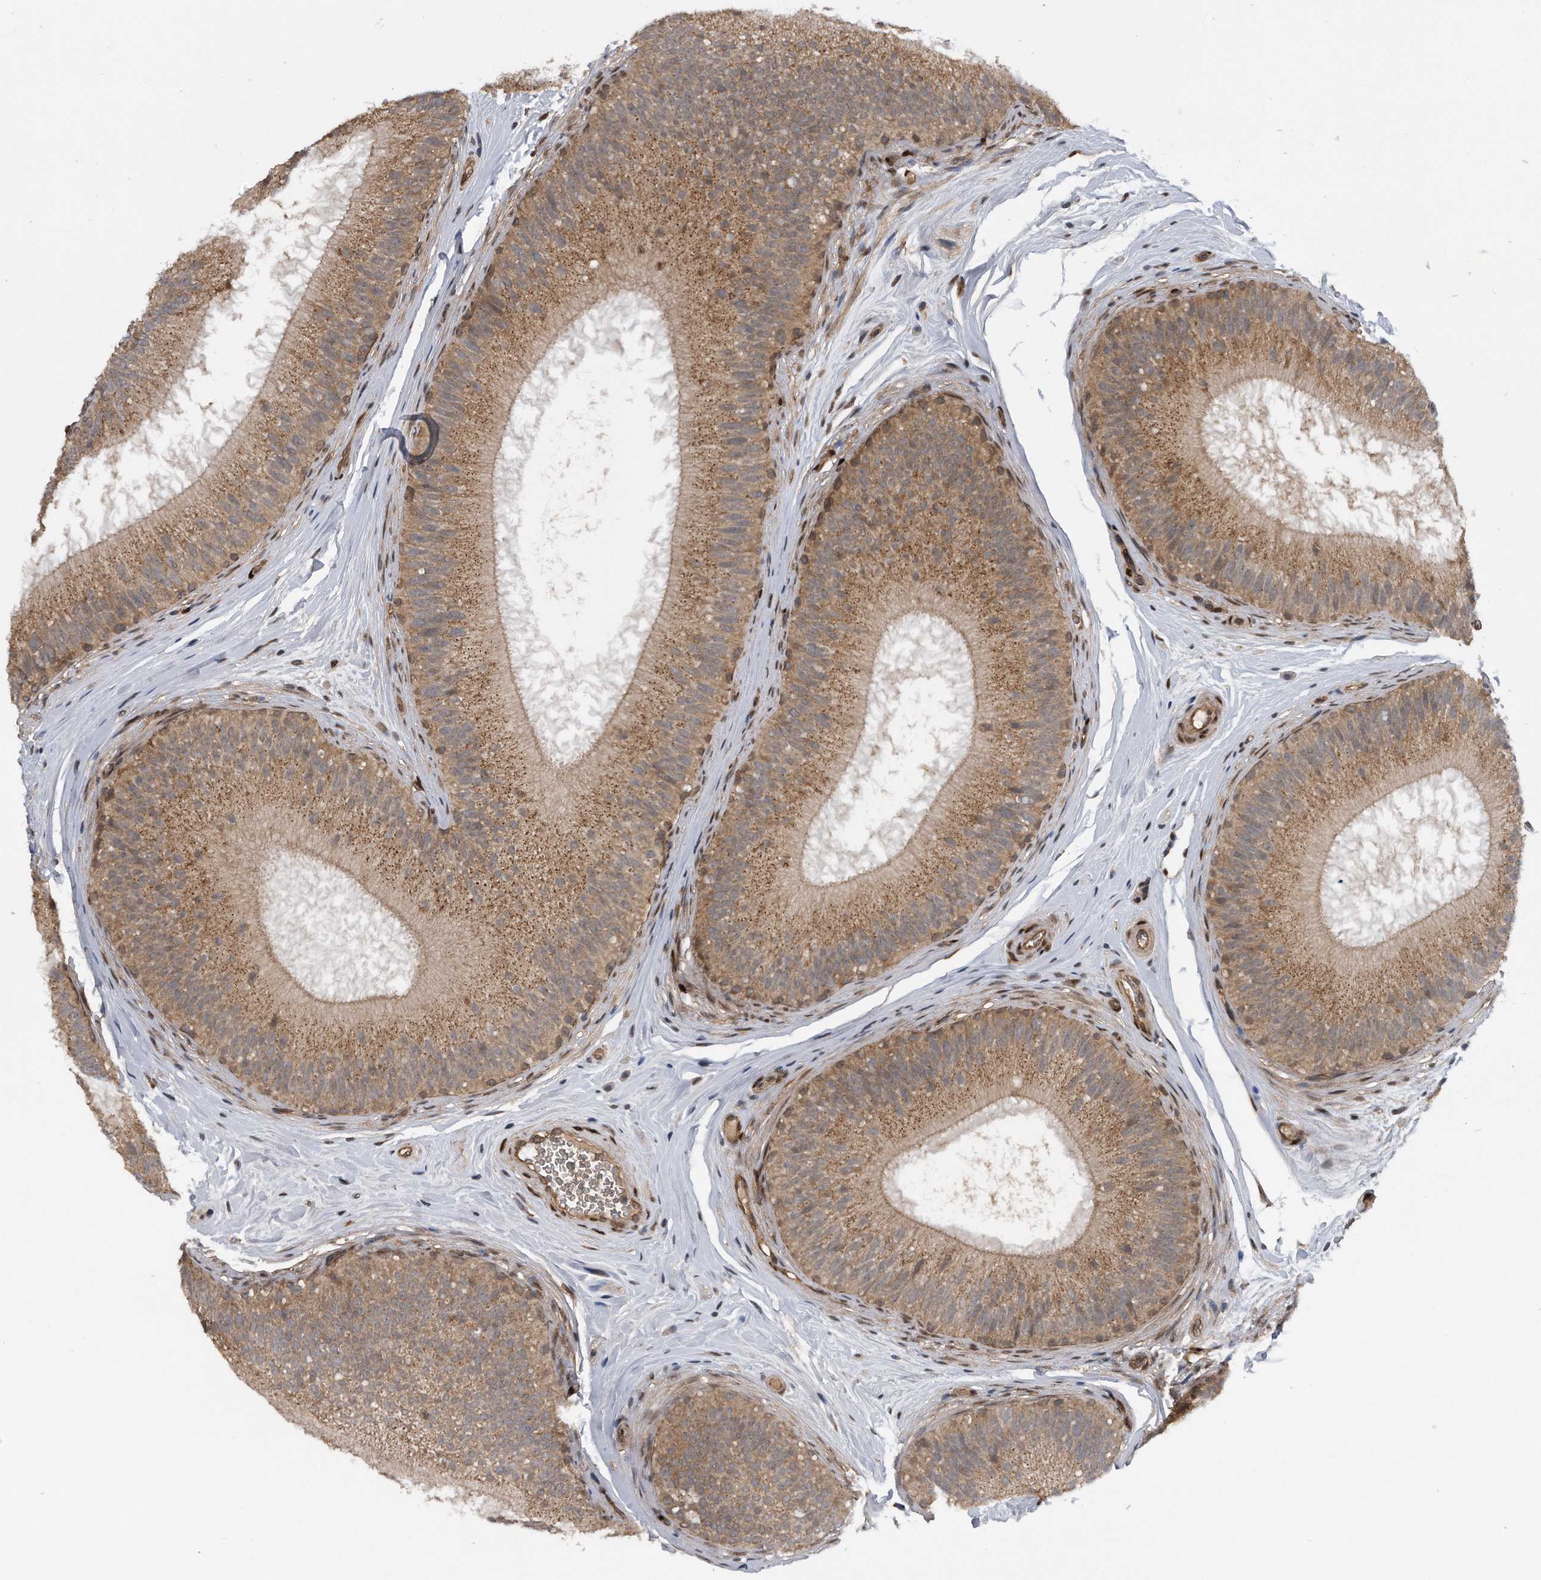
{"staining": {"intensity": "moderate", "quantity": ">75%", "location": "cytoplasmic/membranous"}, "tissue": "epididymis", "cell_type": "Glandular cells", "image_type": "normal", "snomed": [{"axis": "morphology", "description": "Normal tissue, NOS"}, {"axis": "topography", "description": "Epididymis"}], "caption": "High-power microscopy captured an immunohistochemistry (IHC) micrograph of benign epididymis, revealing moderate cytoplasmic/membranous staining in approximately >75% of glandular cells. (Brightfield microscopy of DAB IHC at high magnification).", "gene": "ZNF79", "patient": {"sex": "male", "age": 45}}